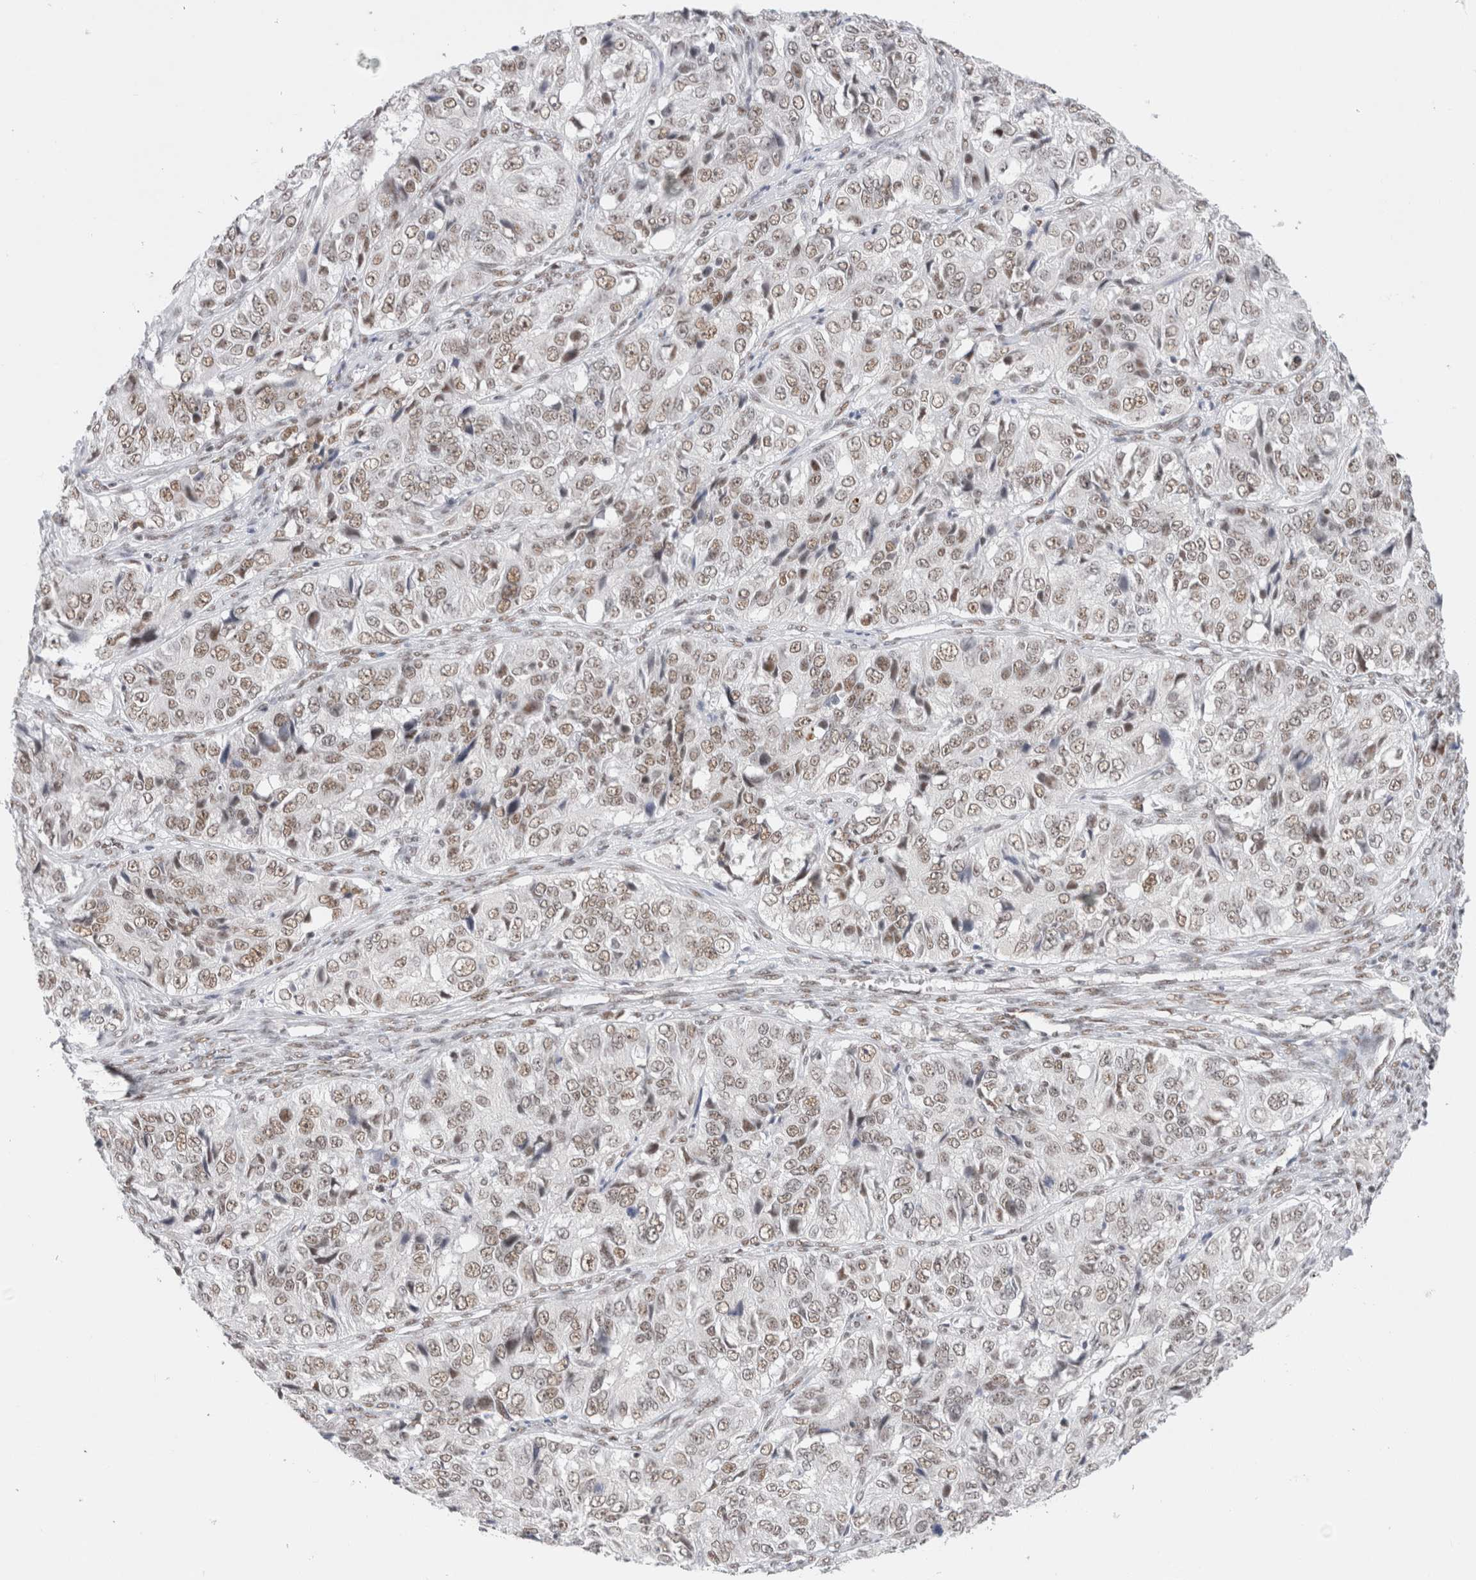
{"staining": {"intensity": "weak", "quantity": ">75%", "location": "nuclear"}, "tissue": "ovarian cancer", "cell_type": "Tumor cells", "image_type": "cancer", "snomed": [{"axis": "morphology", "description": "Carcinoma, endometroid"}, {"axis": "topography", "description": "Ovary"}], "caption": "Immunohistochemistry (IHC) image of neoplastic tissue: ovarian endometroid carcinoma stained using immunohistochemistry exhibits low levels of weak protein expression localized specifically in the nuclear of tumor cells, appearing as a nuclear brown color.", "gene": "COPS7A", "patient": {"sex": "female", "age": 51}}